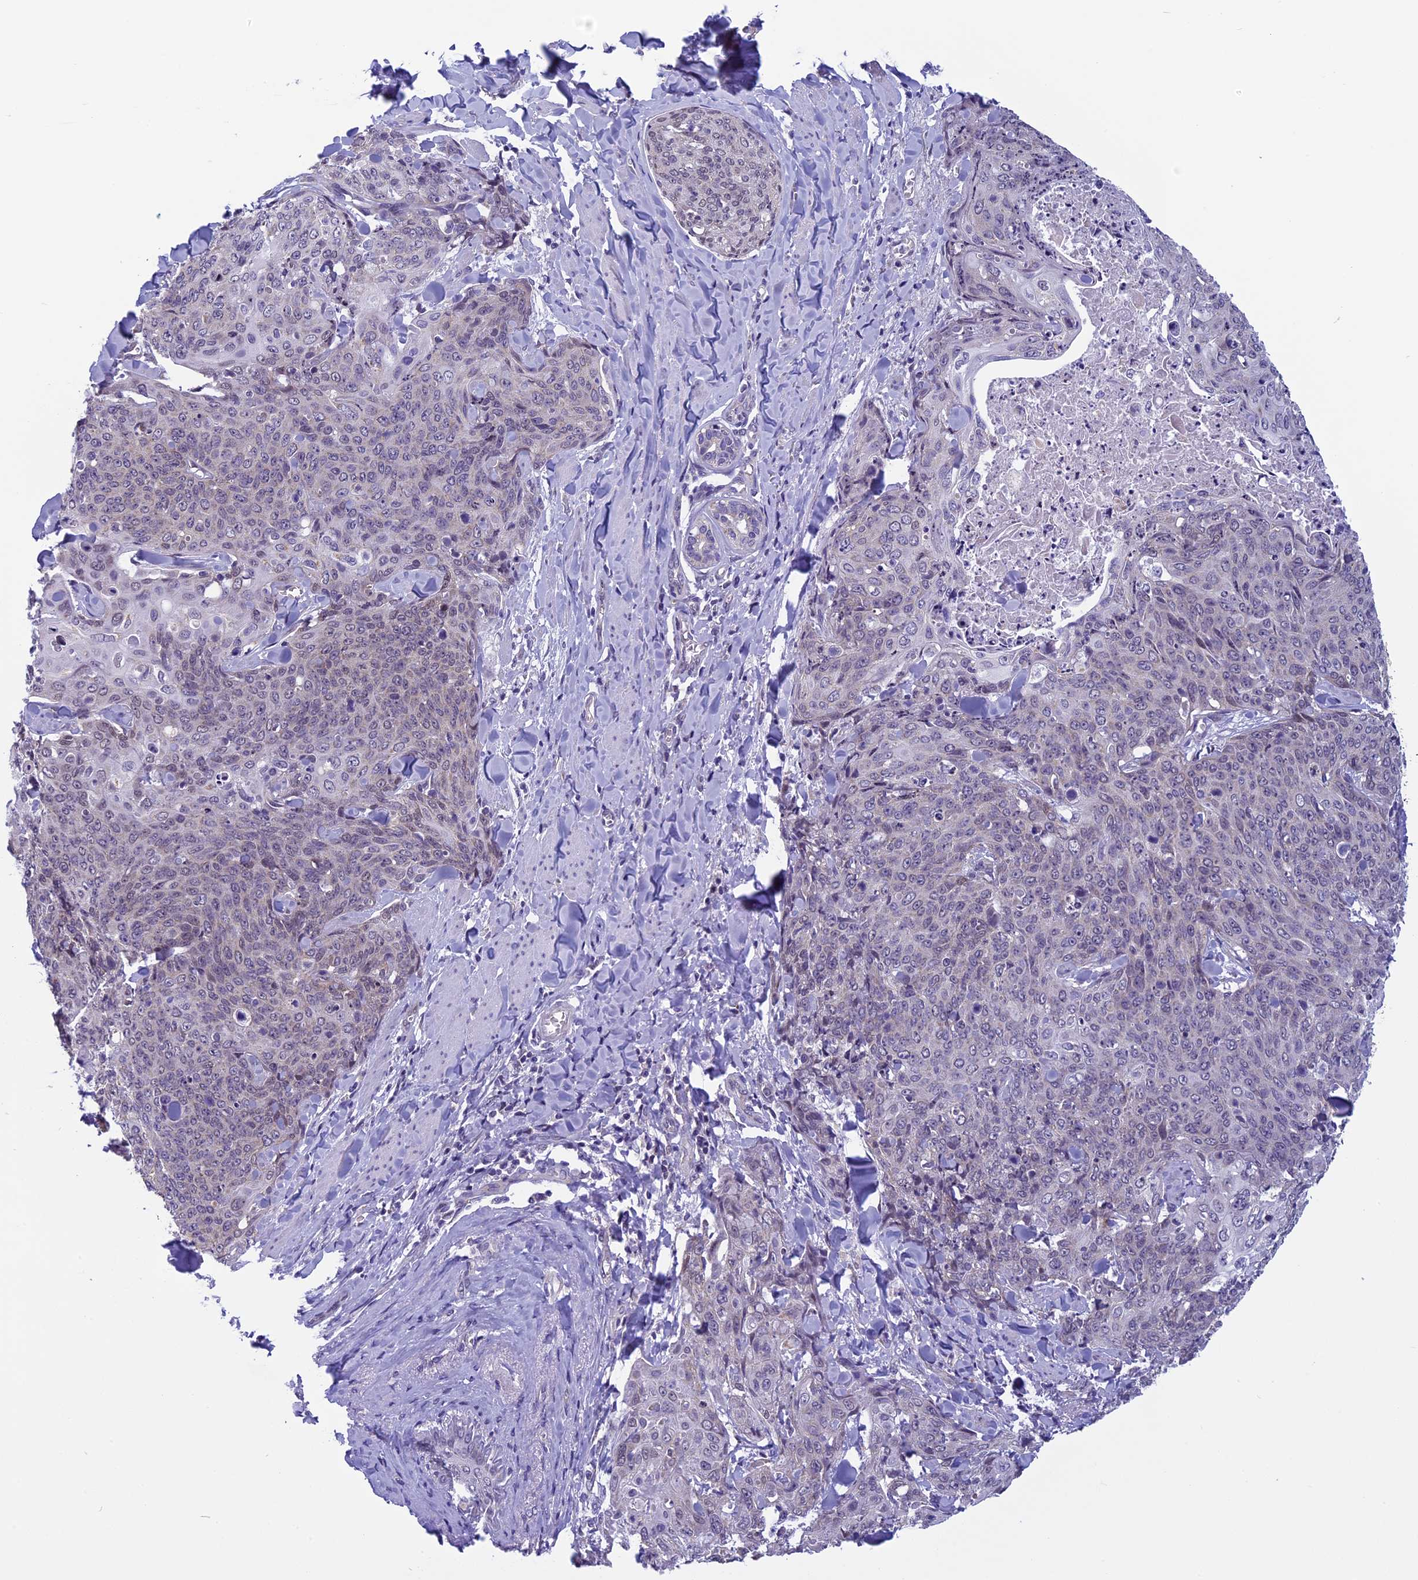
{"staining": {"intensity": "negative", "quantity": "none", "location": "none"}, "tissue": "skin cancer", "cell_type": "Tumor cells", "image_type": "cancer", "snomed": [{"axis": "morphology", "description": "Squamous cell carcinoma, NOS"}, {"axis": "topography", "description": "Skin"}, {"axis": "topography", "description": "Vulva"}], "caption": "Immunohistochemistry image of neoplastic tissue: squamous cell carcinoma (skin) stained with DAB (3,3'-diaminobenzidine) exhibits no significant protein staining in tumor cells.", "gene": "ZNF317", "patient": {"sex": "female", "age": 85}}